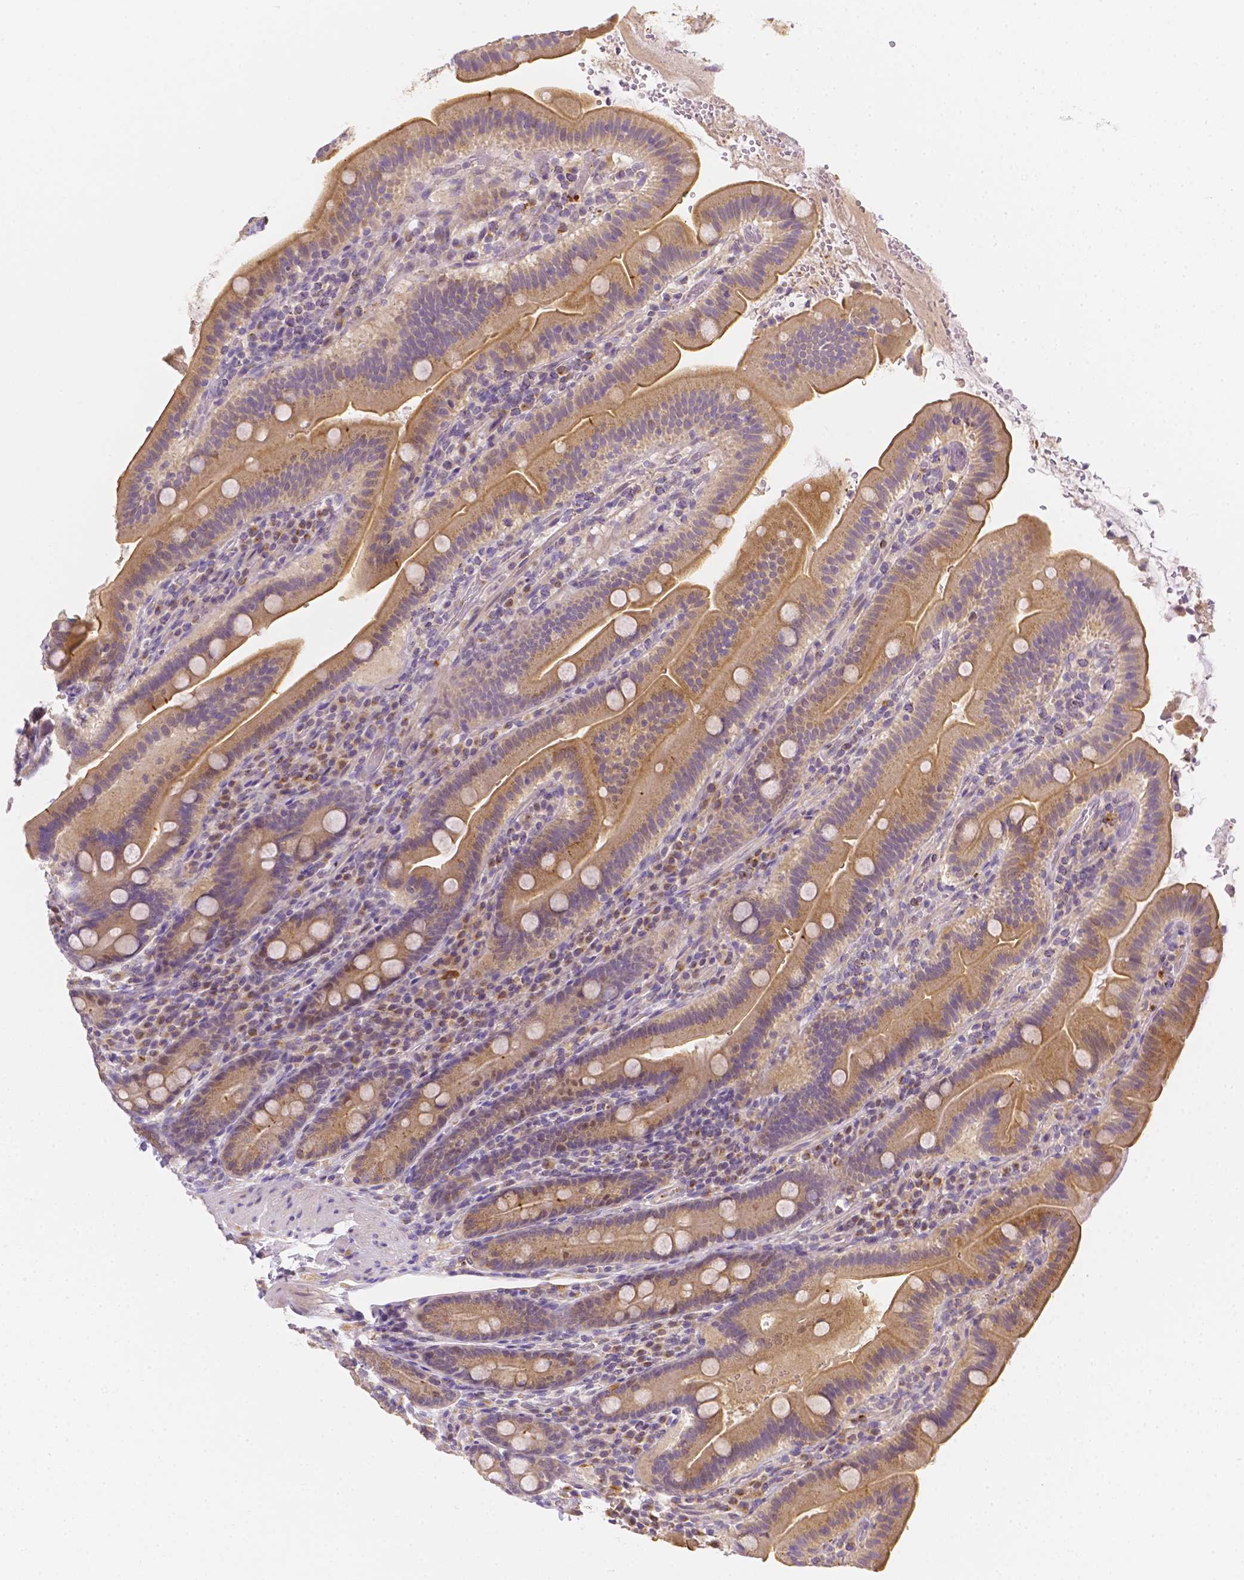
{"staining": {"intensity": "moderate", "quantity": ">75%", "location": "cytoplasmic/membranous"}, "tissue": "small intestine", "cell_type": "Glandular cells", "image_type": "normal", "snomed": [{"axis": "morphology", "description": "Normal tissue, NOS"}, {"axis": "topography", "description": "Small intestine"}], "caption": "Protein staining displays moderate cytoplasmic/membranous expression in approximately >75% of glandular cells in normal small intestine.", "gene": "C10orf67", "patient": {"sex": "male", "age": 26}}